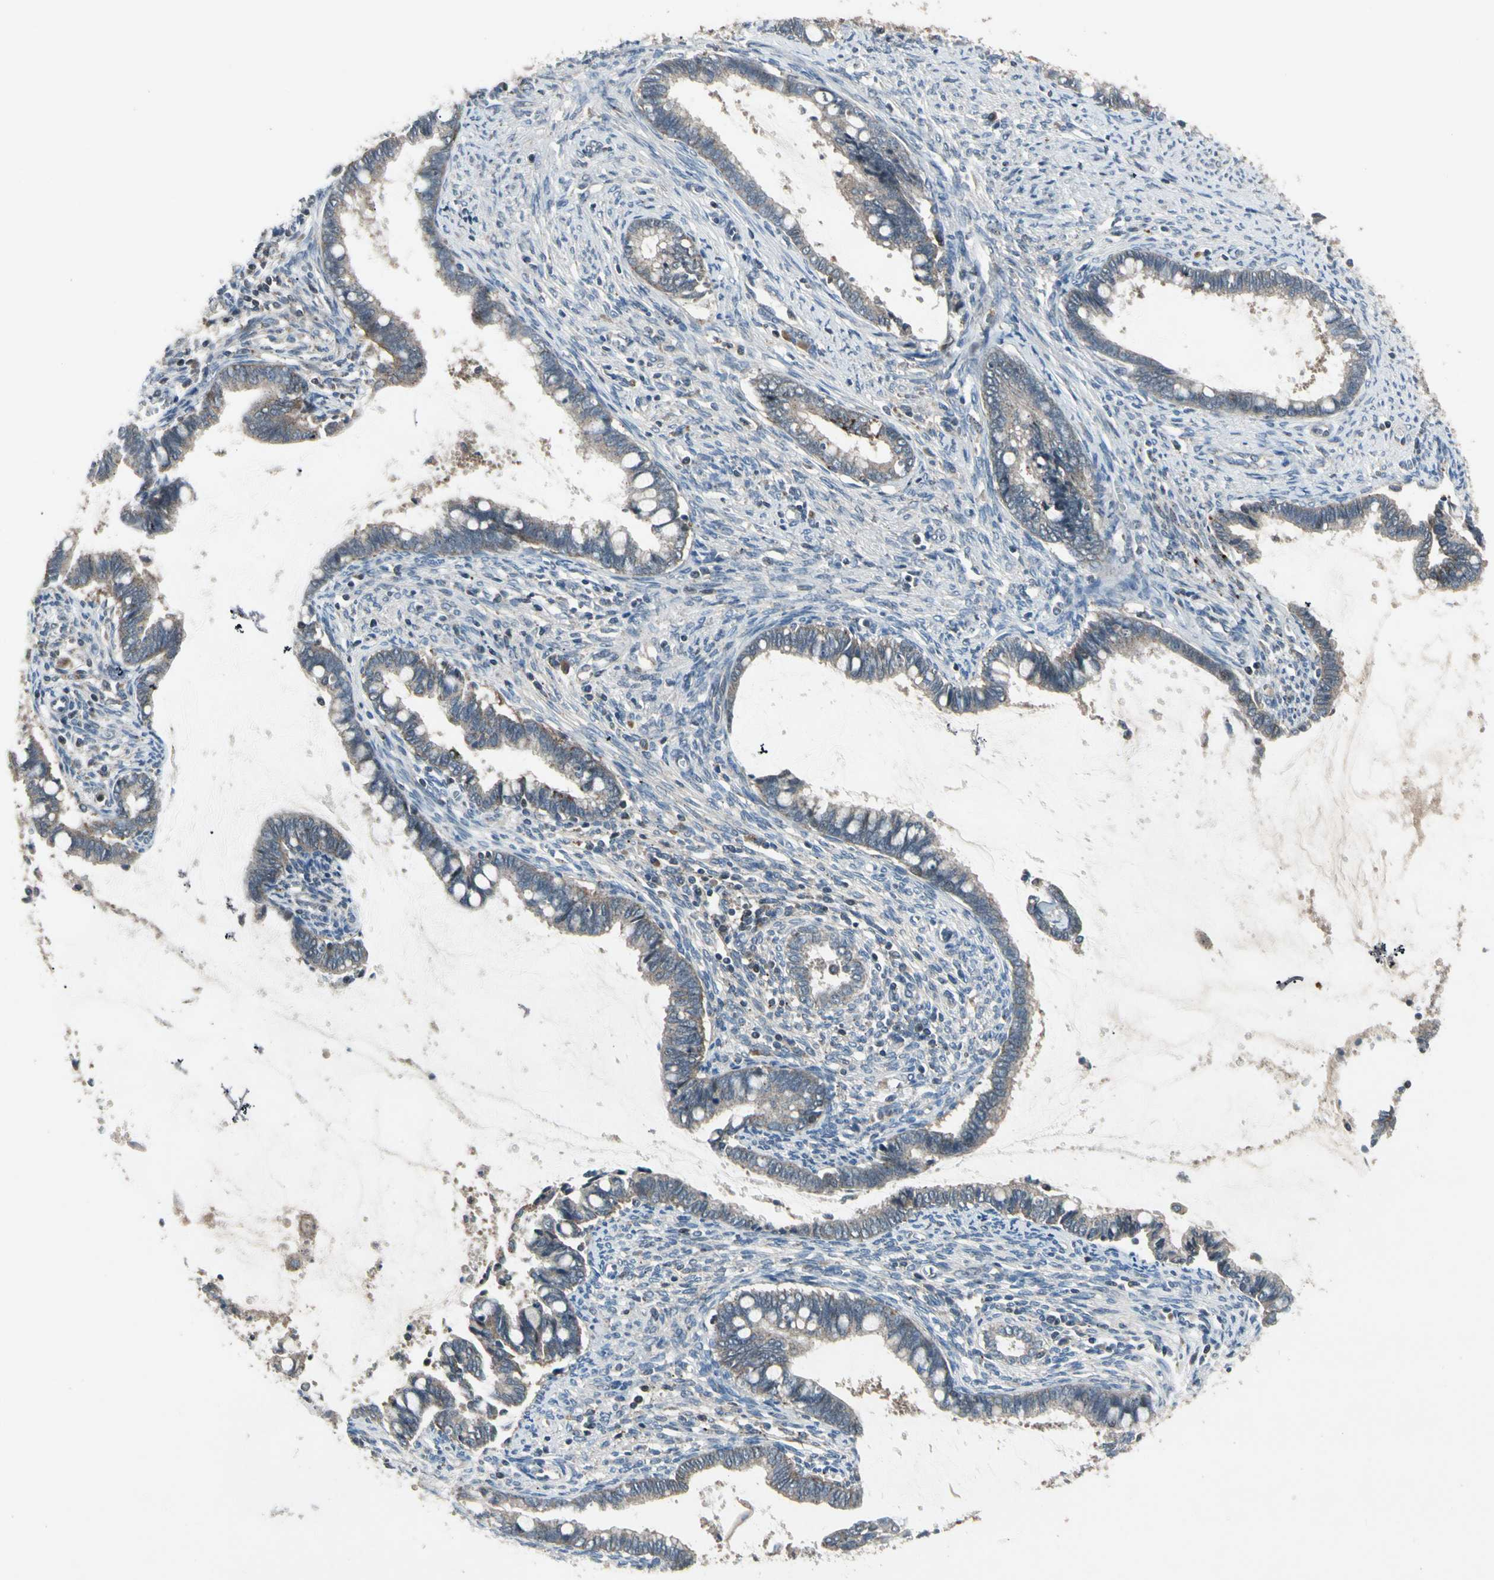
{"staining": {"intensity": "weak", "quantity": "25%-75%", "location": "cytoplasmic/membranous"}, "tissue": "cervical cancer", "cell_type": "Tumor cells", "image_type": "cancer", "snomed": [{"axis": "morphology", "description": "Adenocarcinoma, NOS"}, {"axis": "topography", "description": "Cervix"}], "caption": "Immunohistochemical staining of cervical cancer displays low levels of weak cytoplasmic/membranous protein staining in about 25%-75% of tumor cells.", "gene": "NMI", "patient": {"sex": "female", "age": 44}}